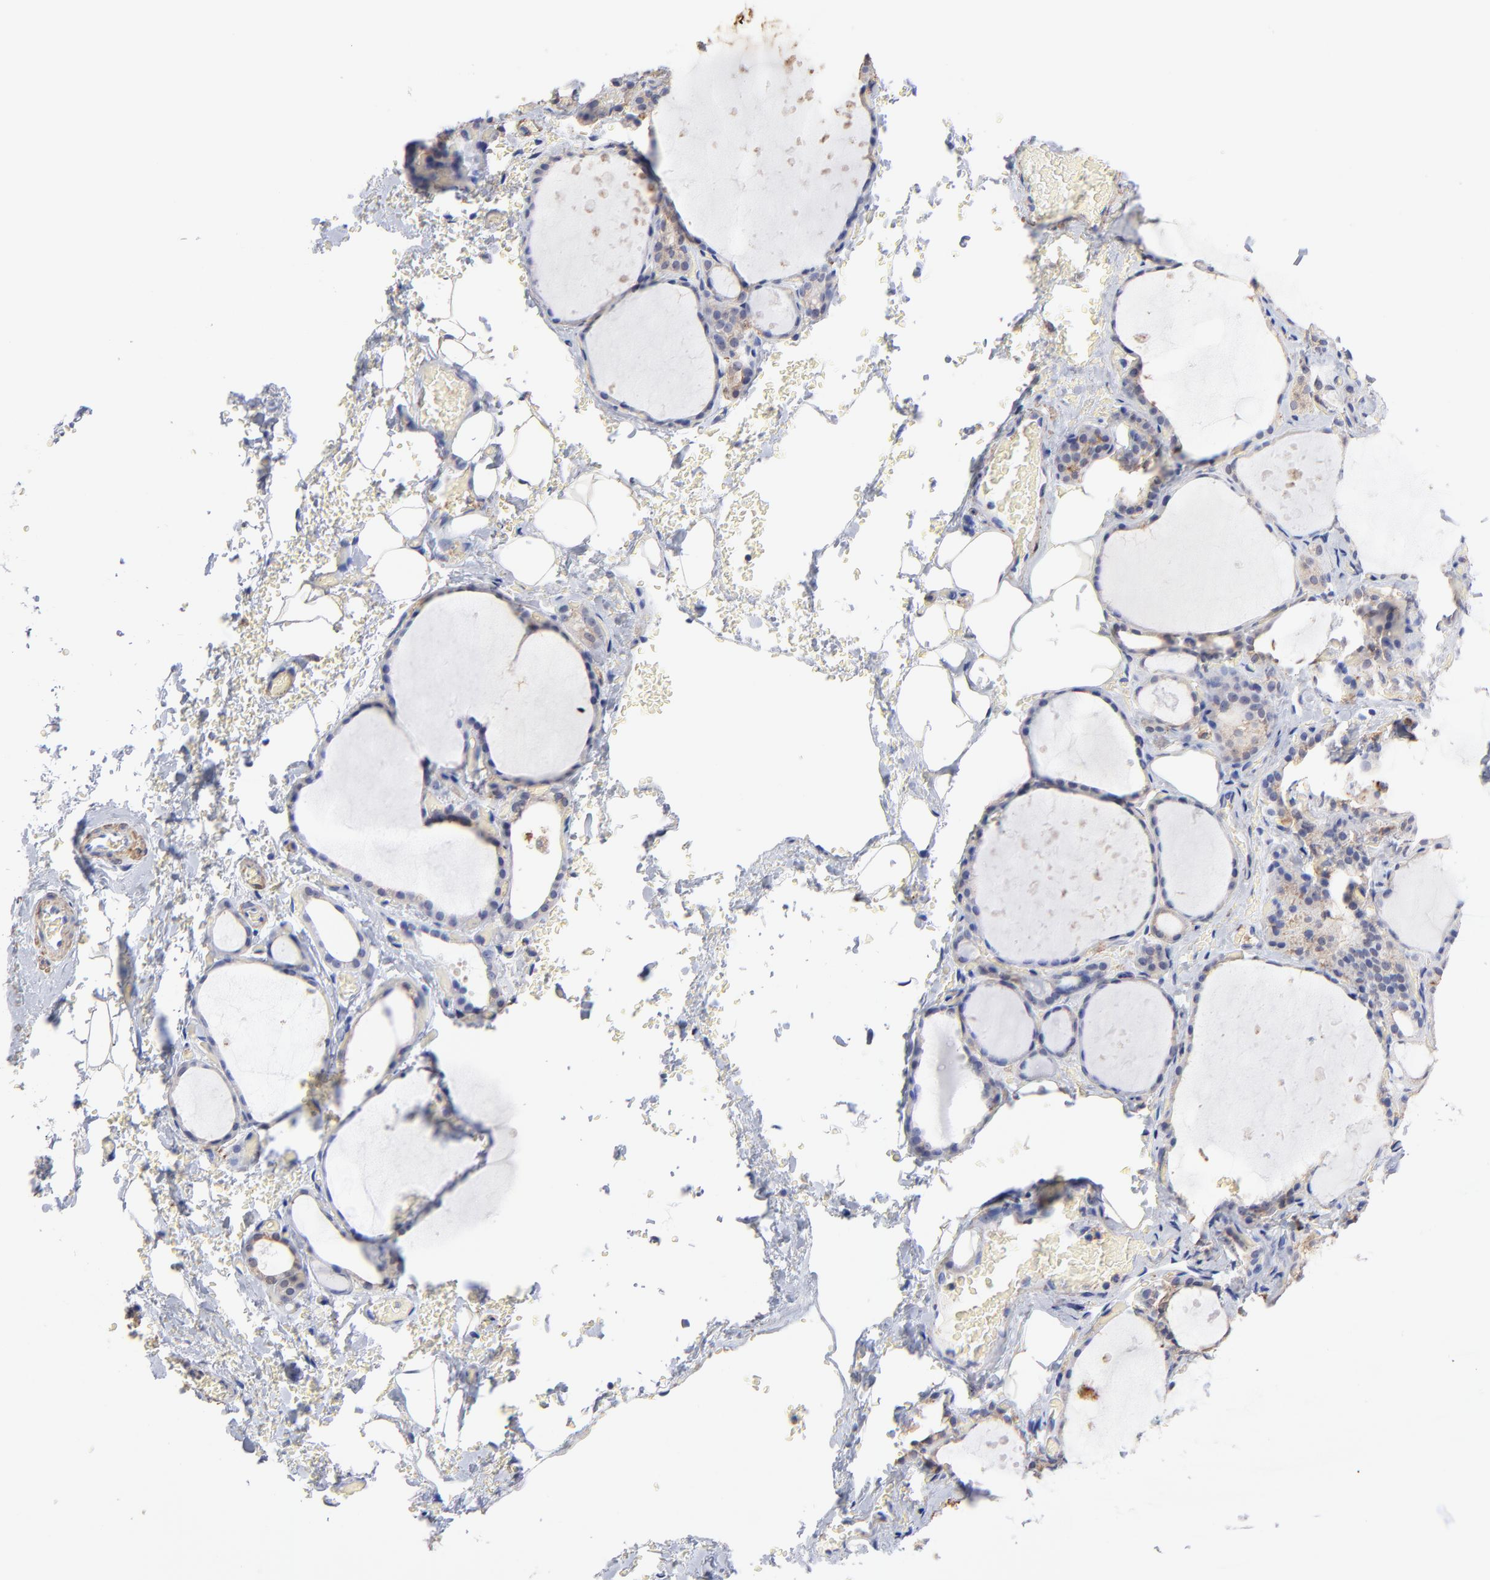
{"staining": {"intensity": "negative", "quantity": "none", "location": "none"}, "tissue": "thyroid gland", "cell_type": "Glandular cells", "image_type": "normal", "snomed": [{"axis": "morphology", "description": "Normal tissue, NOS"}, {"axis": "topography", "description": "Thyroid gland"}], "caption": "This is a image of immunohistochemistry (IHC) staining of unremarkable thyroid gland, which shows no expression in glandular cells. Nuclei are stained in blue.", "gene": "ASL", "patient": {"sex": "male", "age": 61}}